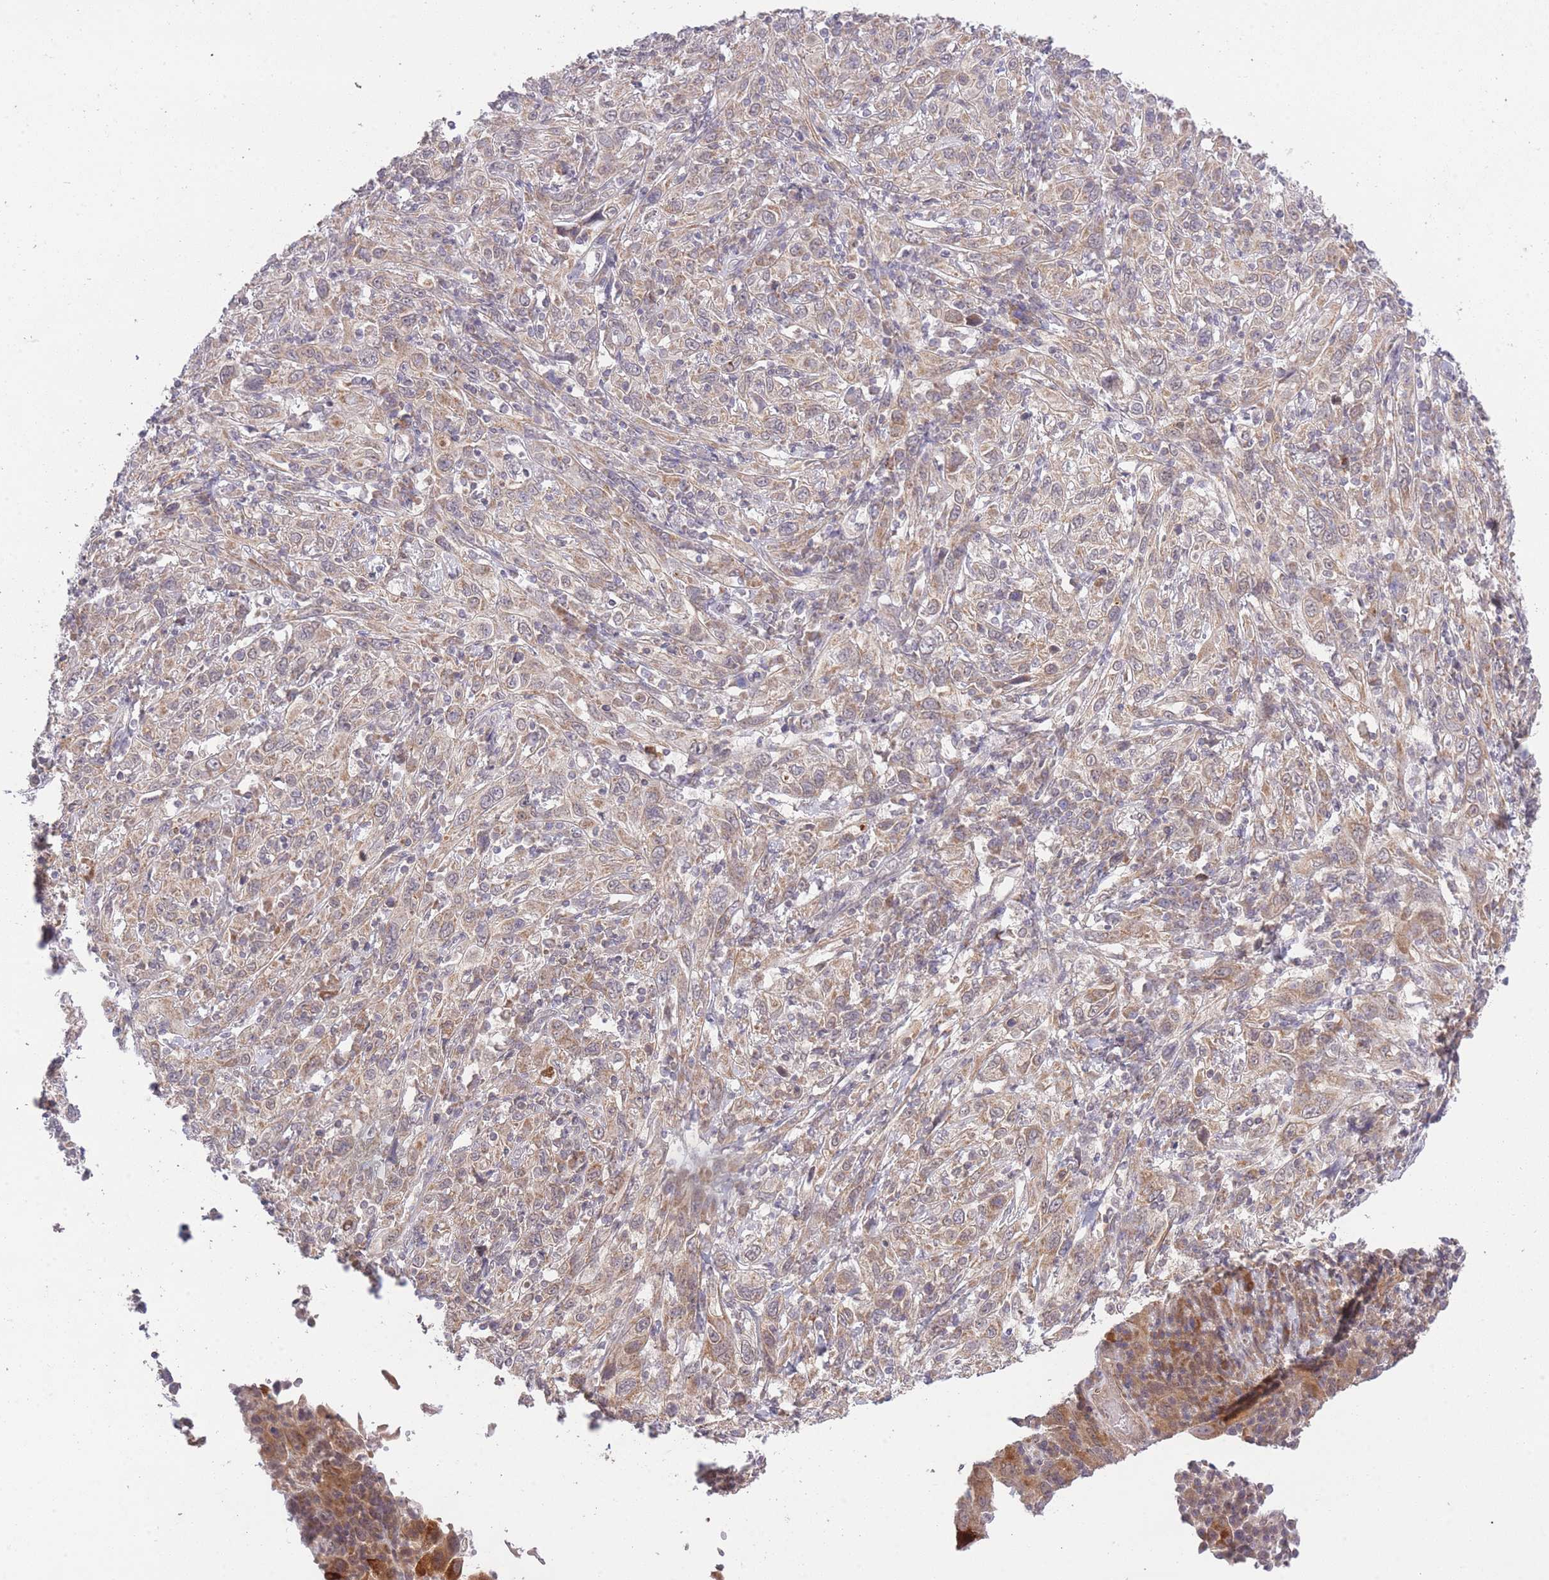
{"staining": {"intensity": "weak", "quantity": "25%-75%", "location": "cytoplasmic/membranous"}, "tissue": "cervical cancer", "cell_type": "Tumor cells", "image_type": "cancer", "snomed": [{"axis": "morphology", "description": "Squamous cell carcinoma, NOS"}, {"axis": "topography", "description": "Cervix"}], "caption": "Approximately 25%-75% of tumor cells in human cervical cancer reveal weak cytoplasmic/membranous protein expression as visualized by brown immunohistochemical staining.", "gene": "ELOA2", "patient": {"sex": "female", "age": 46}}